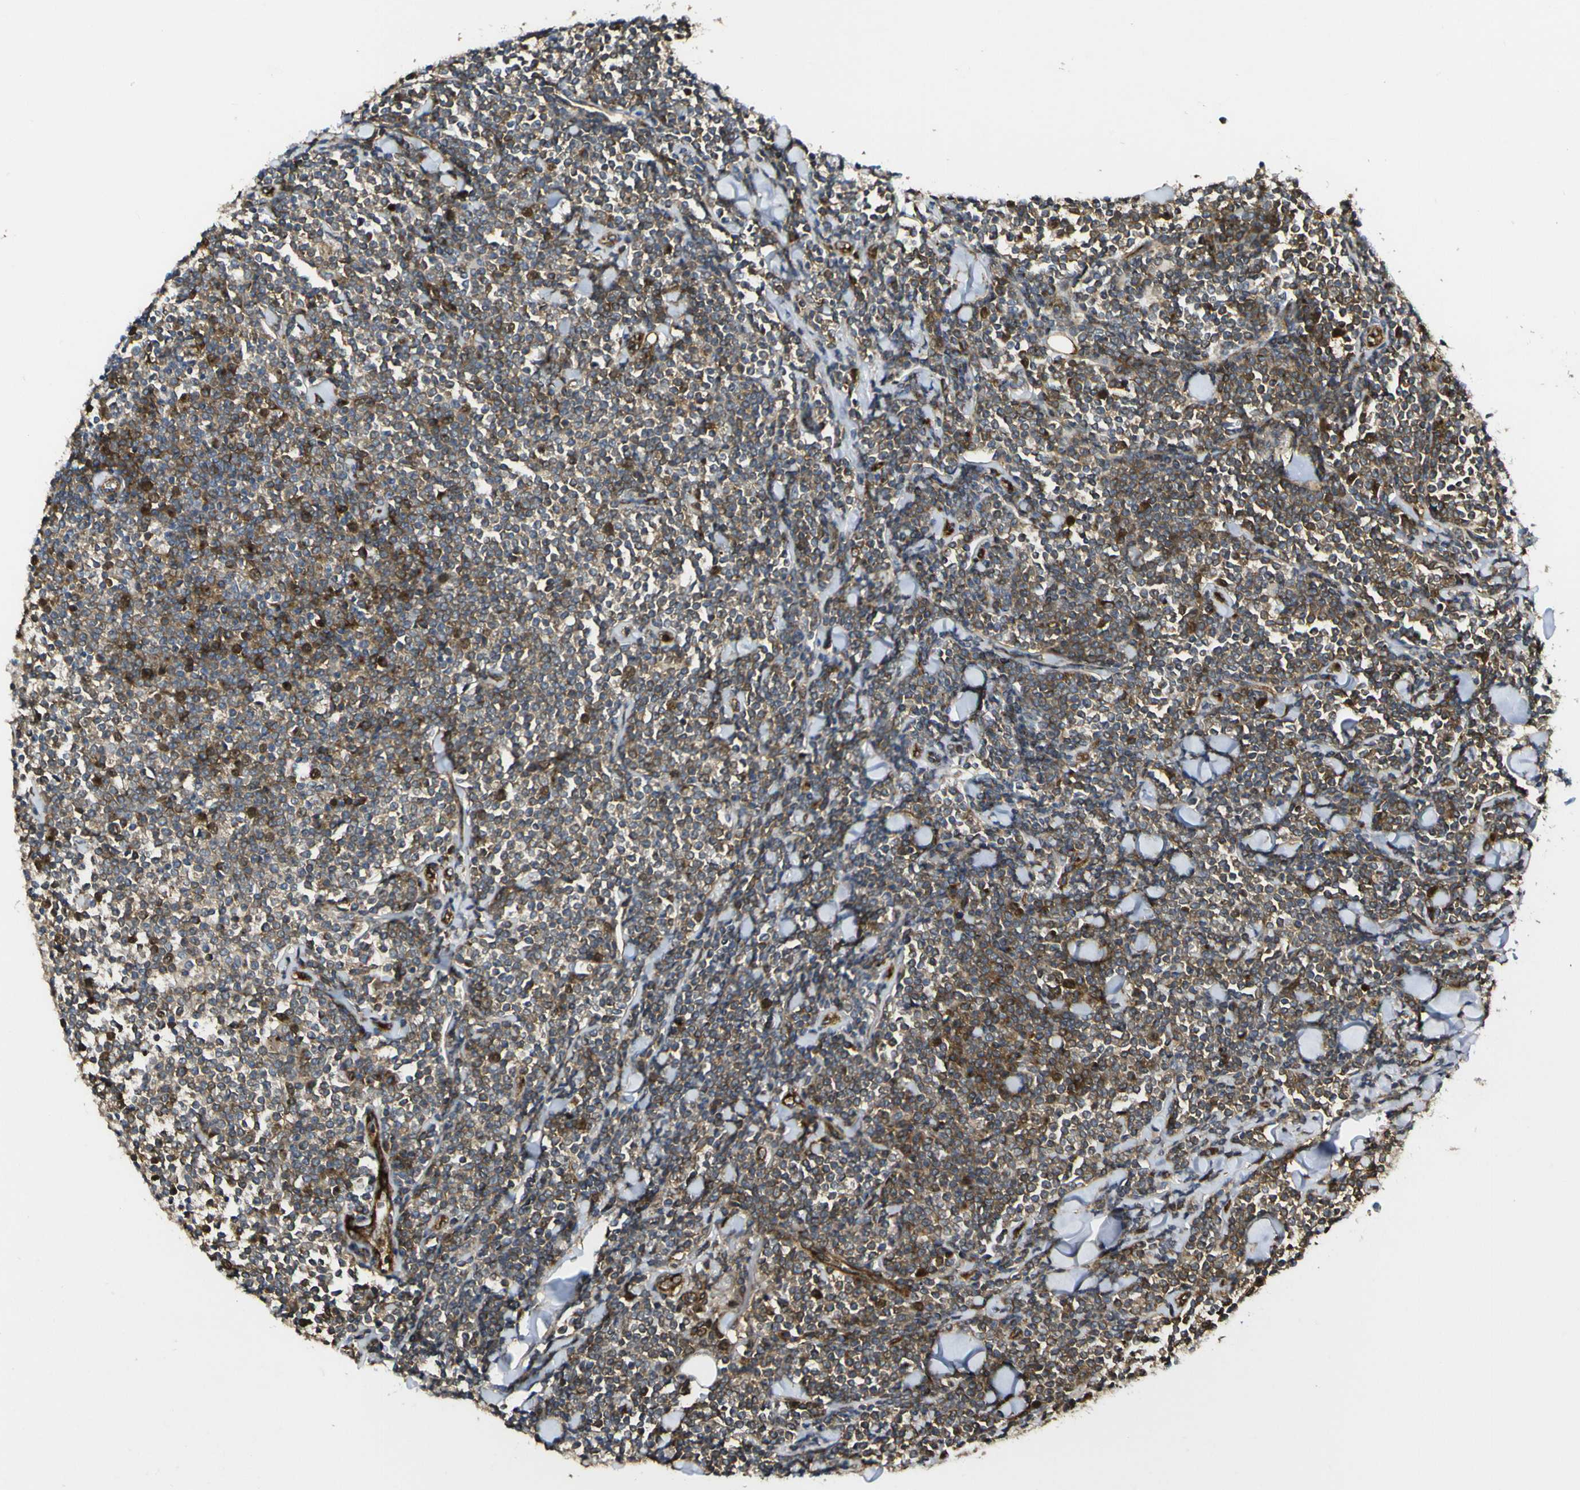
{"staining": {"intensity": "moderate", "quantity": ">75%", "location": "cytoplasmic/membranous,nuclear"}, "tissue": "lymphoma", "cell_type": "Tumor cells", "image_type": "cancer", "snomed": [{"axis": "morphology", "description": "Malignant lymphoma, non-Hodgkin's type, Low grade"}, {"axis": "topography", "description": "Soft tissue"}], "caption": "A brown stain labels moderate cytoplasmic/membranous and nuclear positivity of a protein in human malignant lymphoma, non-Hodgkin's type (low-grade) tumor cells.", "gene": "ECE1", "patient": {"sex": "male", "age": 92}}